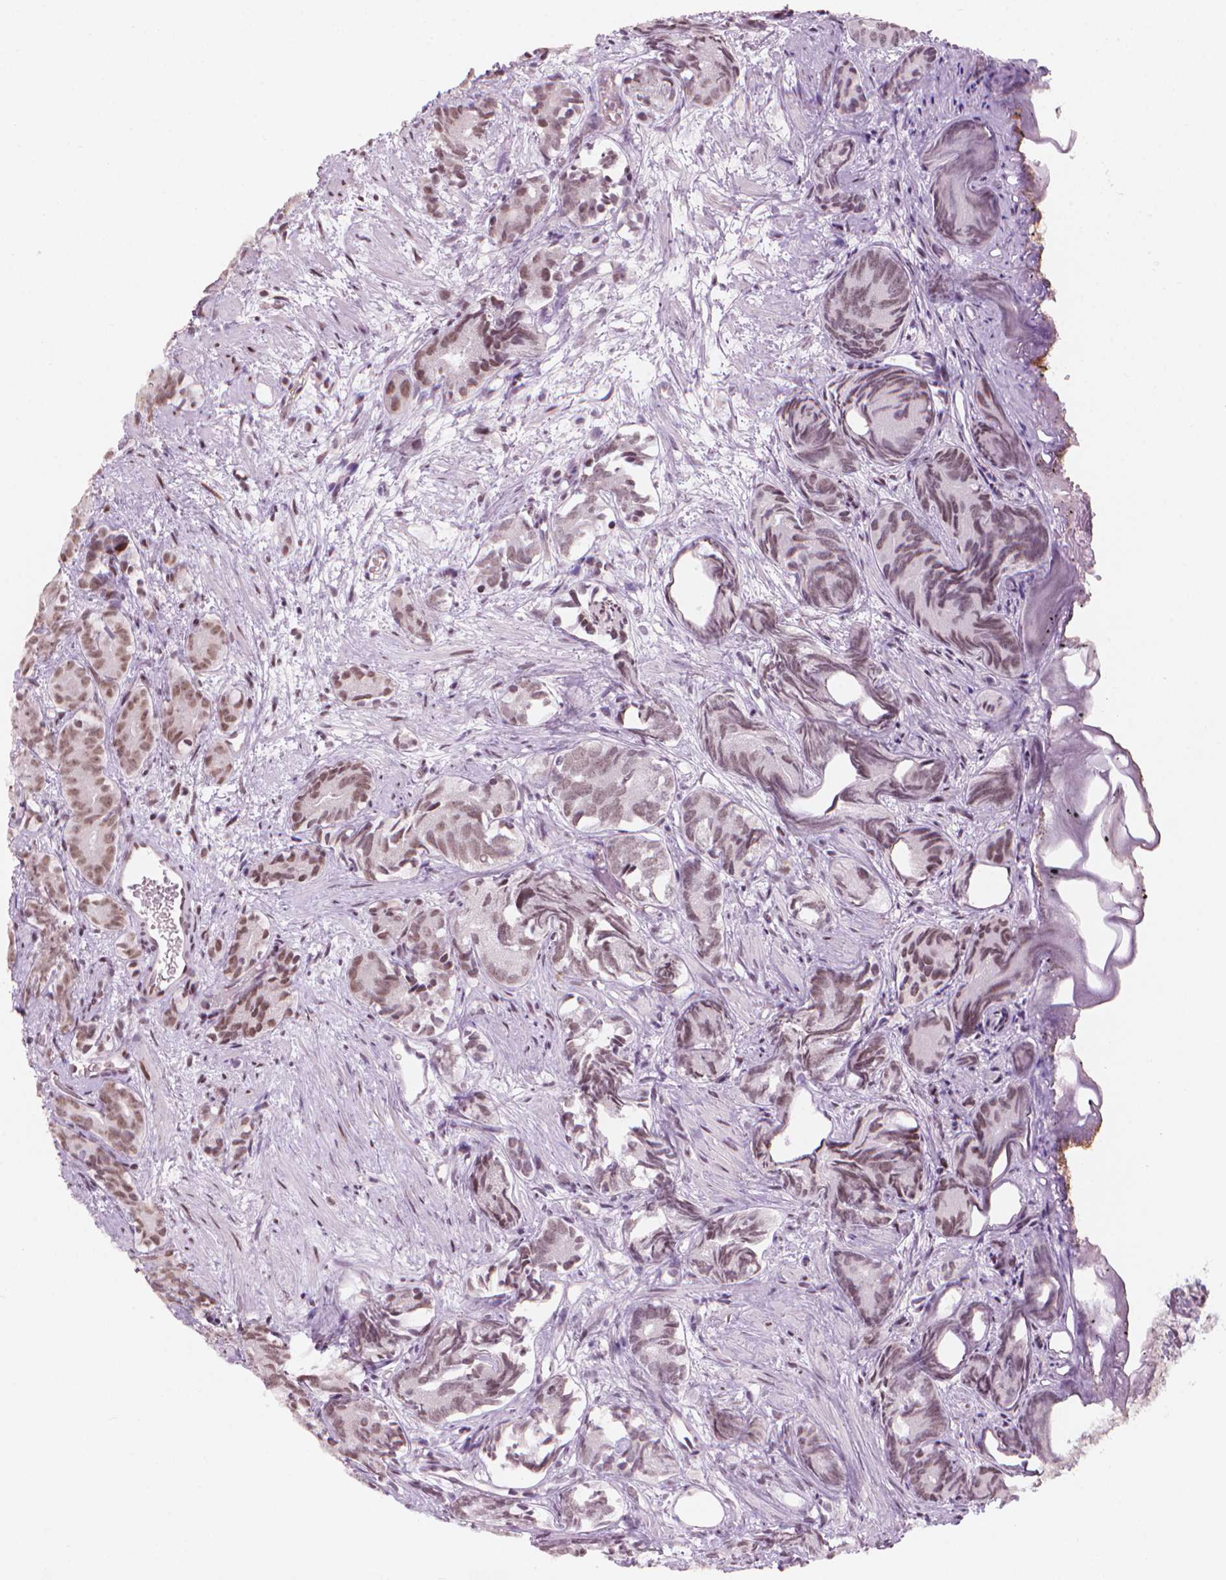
{"staining": {"intensity": "moderate", "quantity": ">75%", "location": "nuclear"}, "tissue": "prostate cancer", "cell_type": "Tumor cells", "image_type": "cancer", "snomed": [{"axis": "morphology", "description": "Adenocarcinoma, High grade"}, {"axis": "topography", "description": "Prostate"}], "caption": "There is medium levels of moderate nuclear positivity in tumor cells of adenocarcinoma (high-grade) (prostate), as demonstrated by immunohistochemical staining (brown color).", "gene": "HES7", "patient": {"sex": "male", "age": 84}}